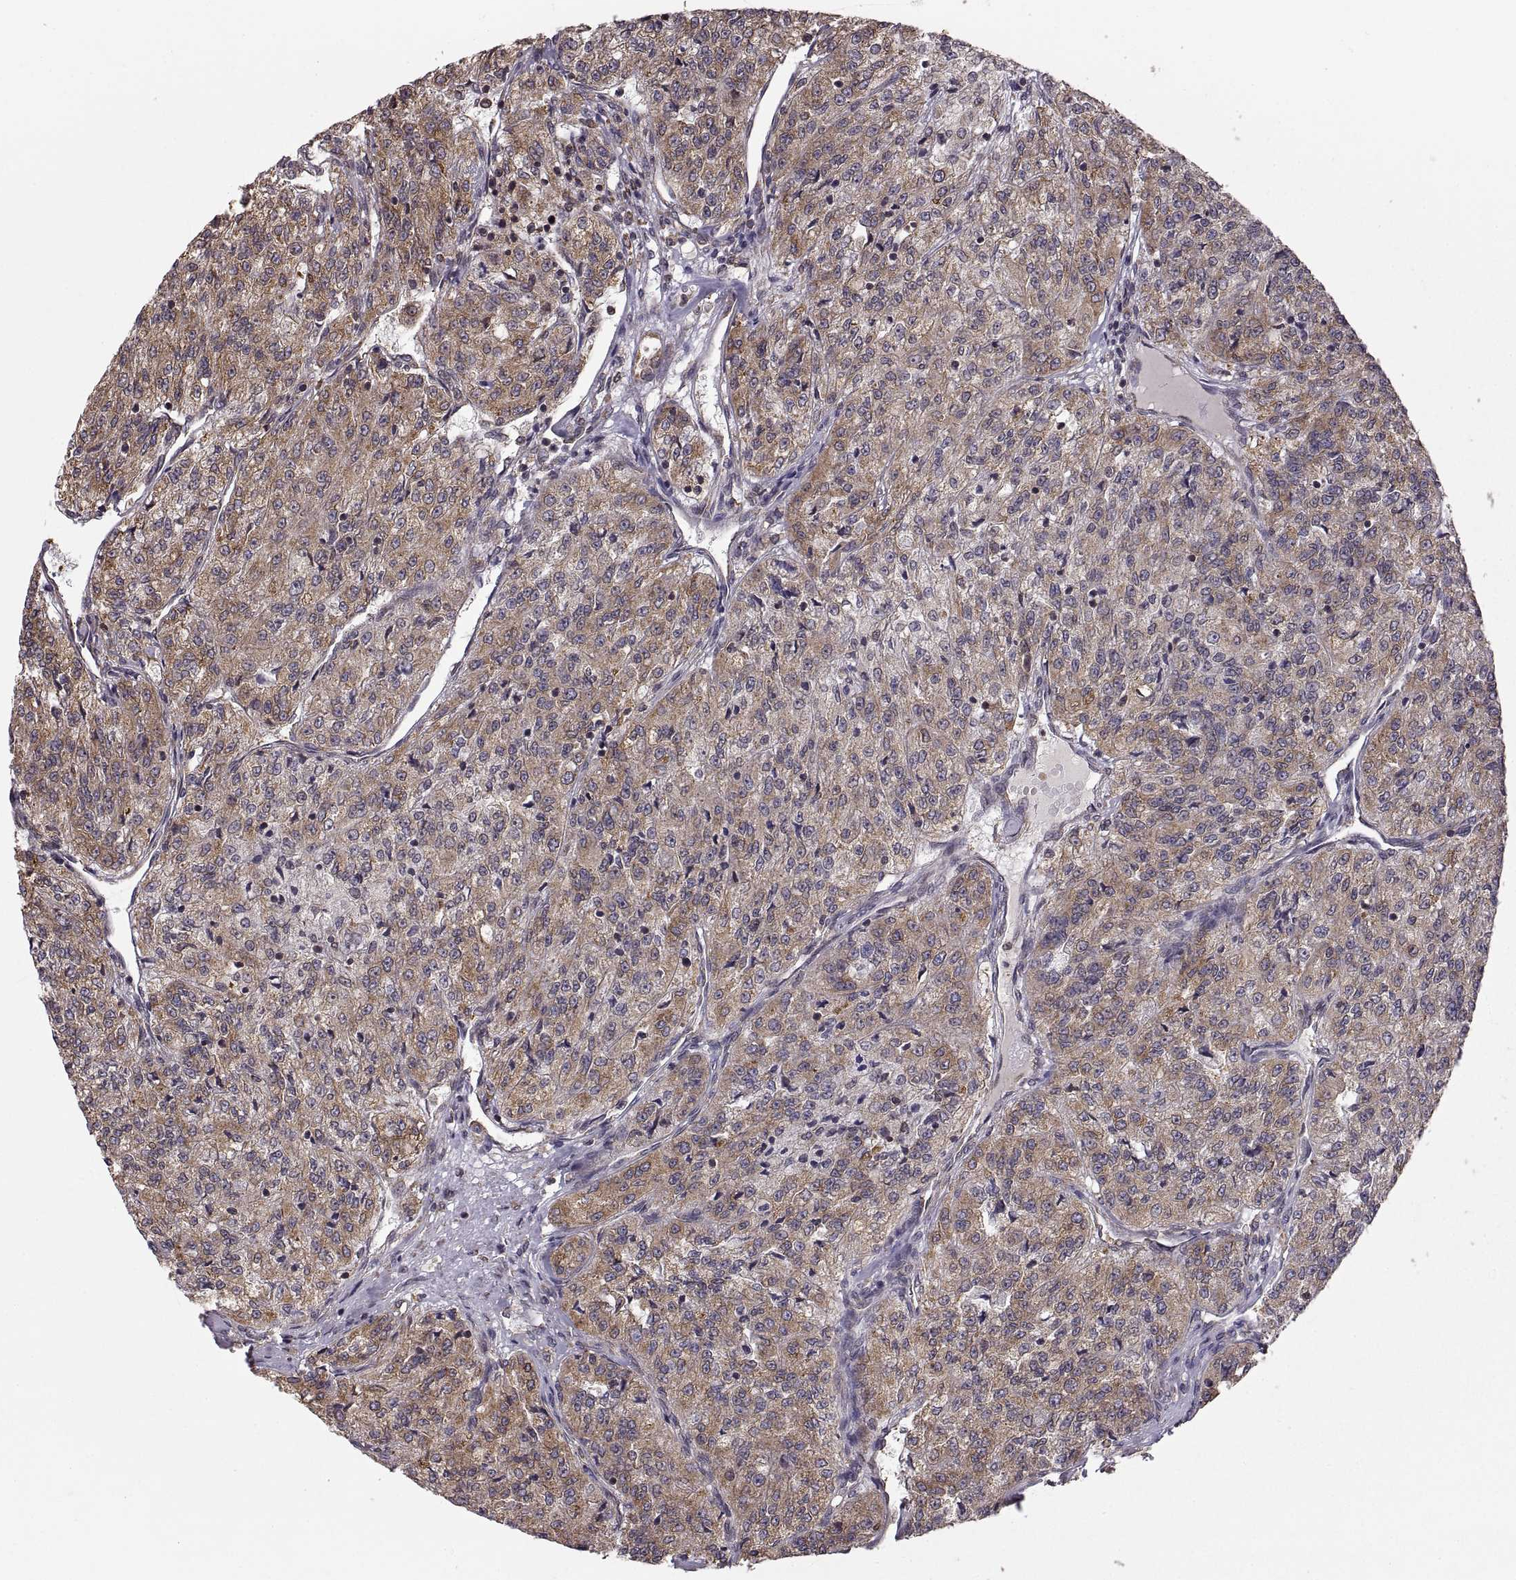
{"staining": {"intensity": "moderate", "quantity": "<25%", "location": "cytoplasmic/membranous"}, "tissue": "renal cancer", "cell_type": "Tumor cells", "image_type": "cancer", "snomed": [{"axis": "morphology", "description": "Adenocarcinoma, NOS"}, {"axis": "topography", "description": "Kidney"}], "caption": "Adenocarcinoma (renal) was stained to show a protein in brown. There is low levels of moderate cytoplasmic/membranous positivity in approximately <25% of tumor cells.", "gene": "PDIA3", "patient": {"sex": "female", "age": 63}}